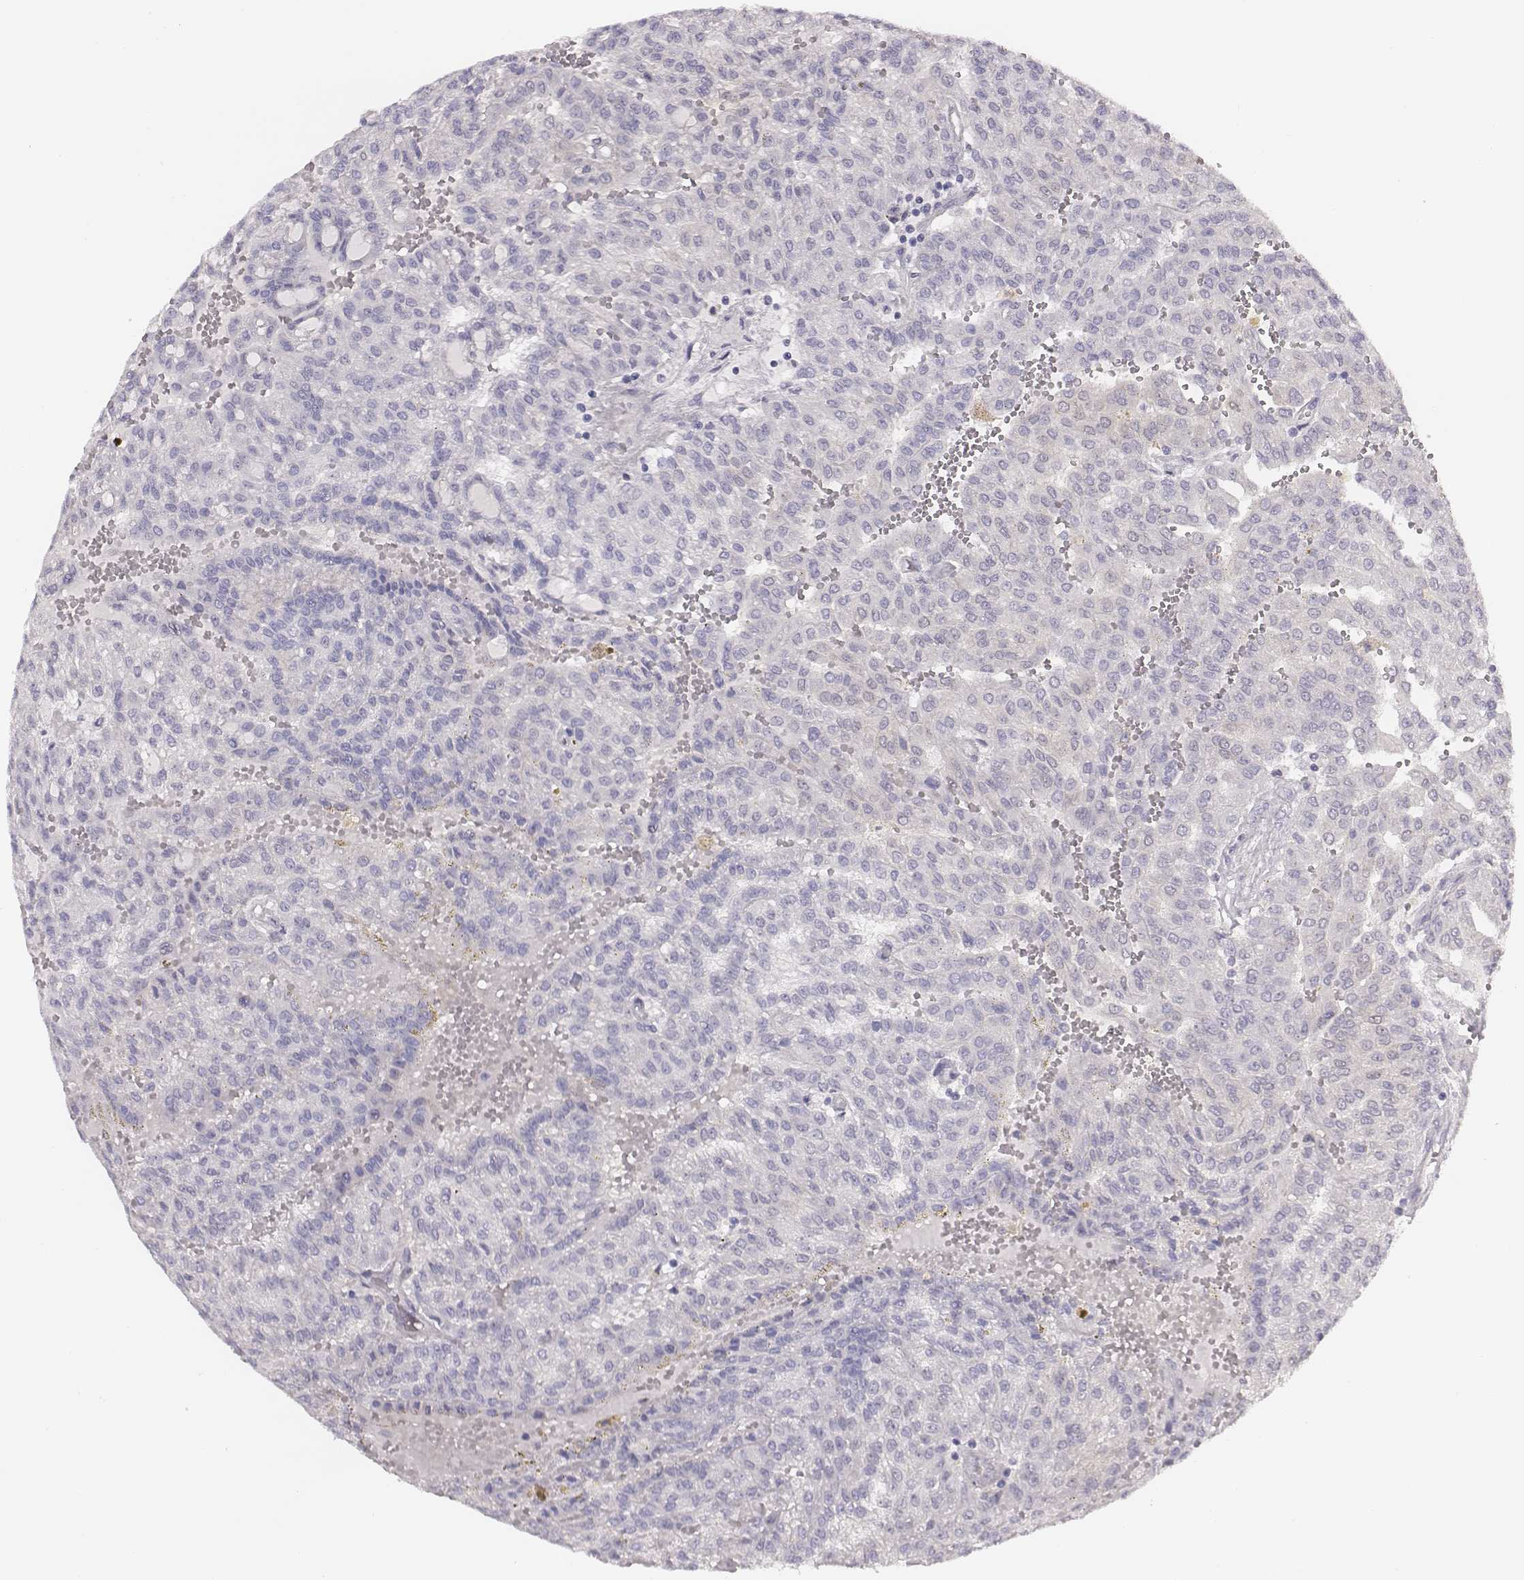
{"staining": {"intensity": "negative", "quantity": "none", "location": "none"}, "tissue": "renal cancer", "cell_type": "Tumor cells", "image_type": "cancer", "snomed": [{"axis": "morphology", "description": "Adenocarcinoma, NOS"}, {"axis": "topography", "description": "Kidney"}], "caption": "Tumor cells are negative for protein expression in human renal adenocarcinoma.", "gene": "CACNG4", "patient": {"sex": "male", "age": 63}}